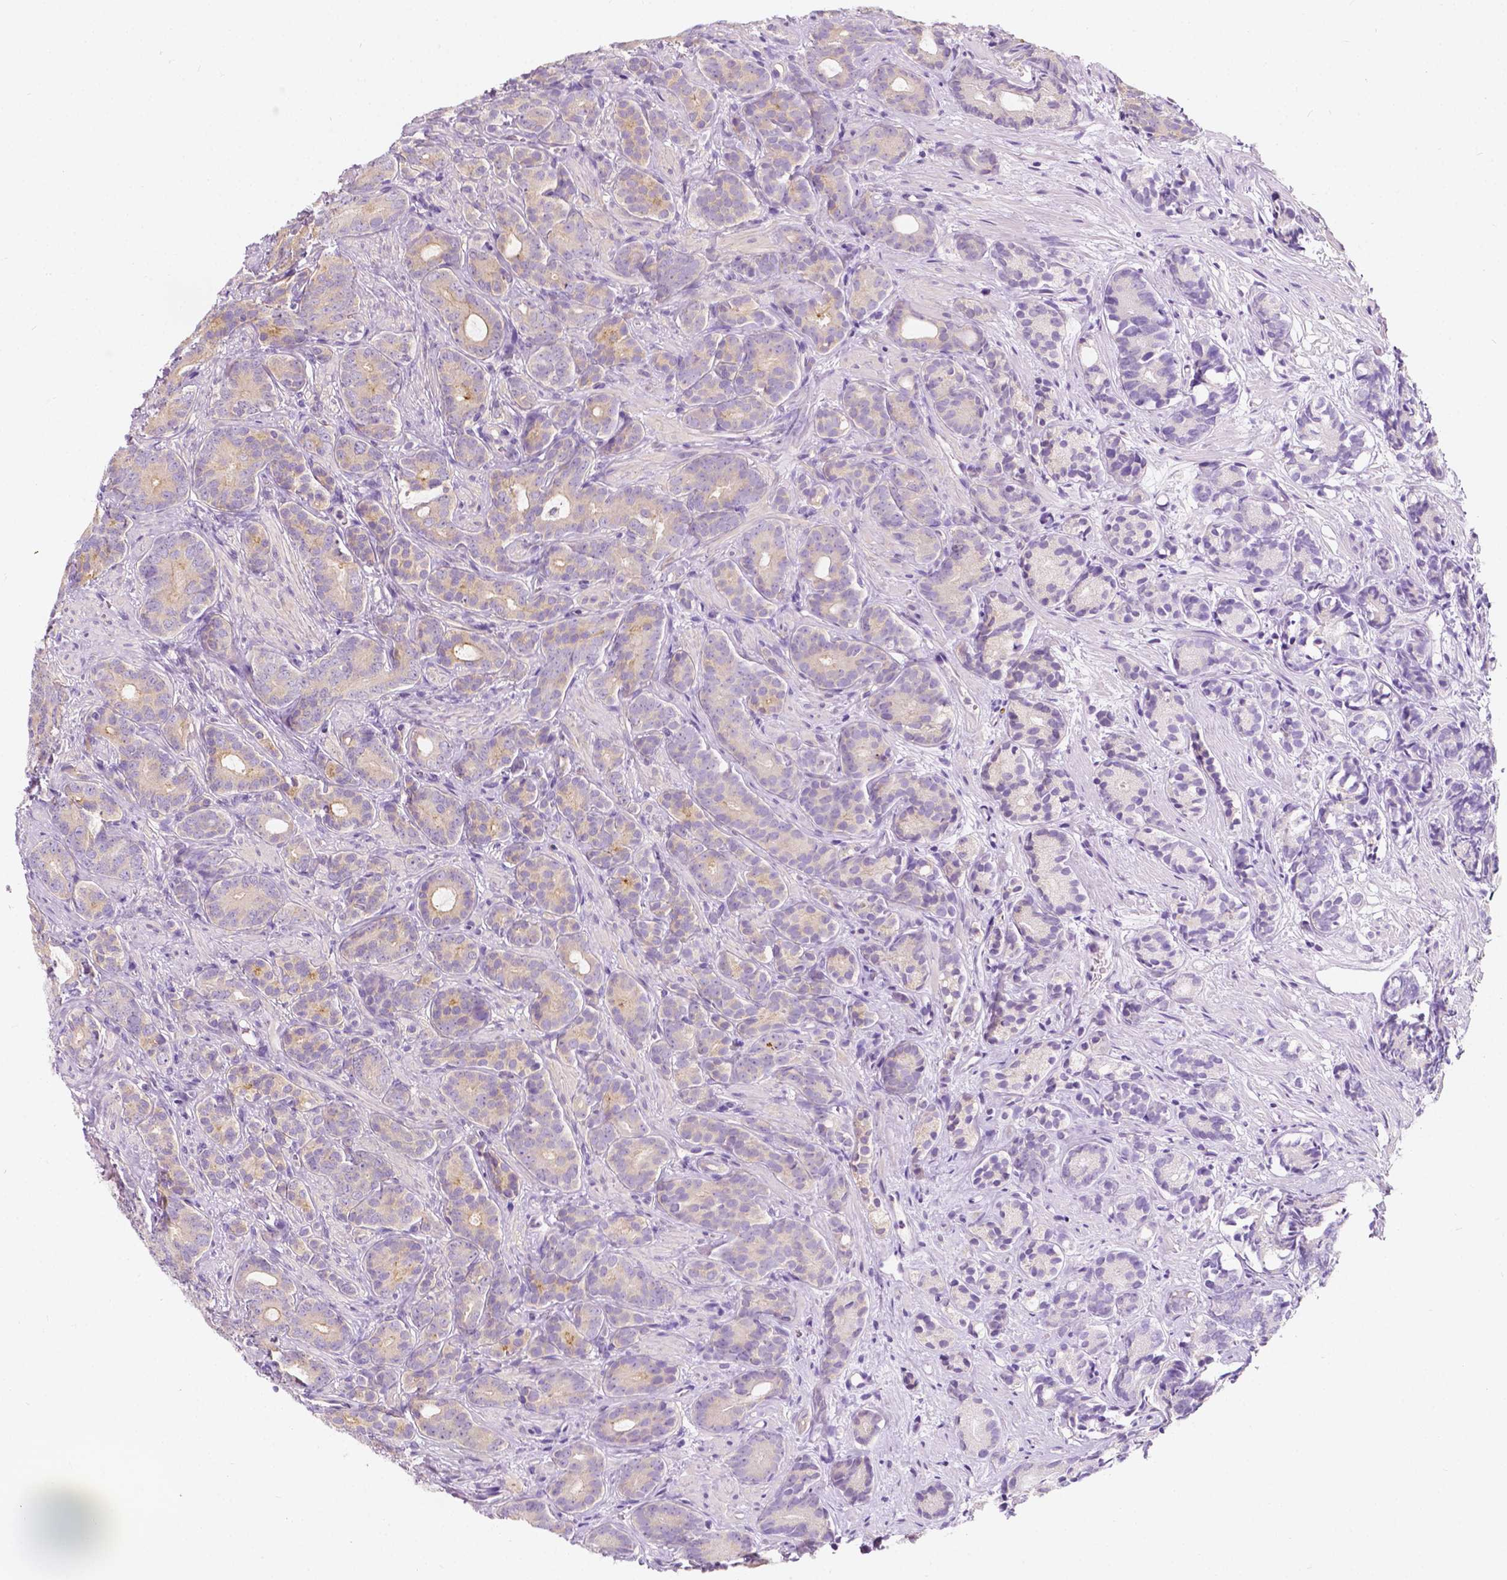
{"staining": {"intensity": "weak", "quantity": ">75%", "location": "cytoplasmic/membranous"}, "tissue": "prostate cancer", "cell_type": "Tumor cells", "image_type": "cancer", "snomed": [{"axis": "morphology", "description": "Adenocarcinoma, High grade"}, {"axis": "topography", "description": "Prostate"}], "caption": "The photomicrograph demonstrates staining of prostate adenocarcinoma (high-grade), revealing weak cytoplasmic/membranous protein staining (brown color) within tumor cells.", "gene": "SIRT2", "patient": {"sex": "male", "age": 84}}